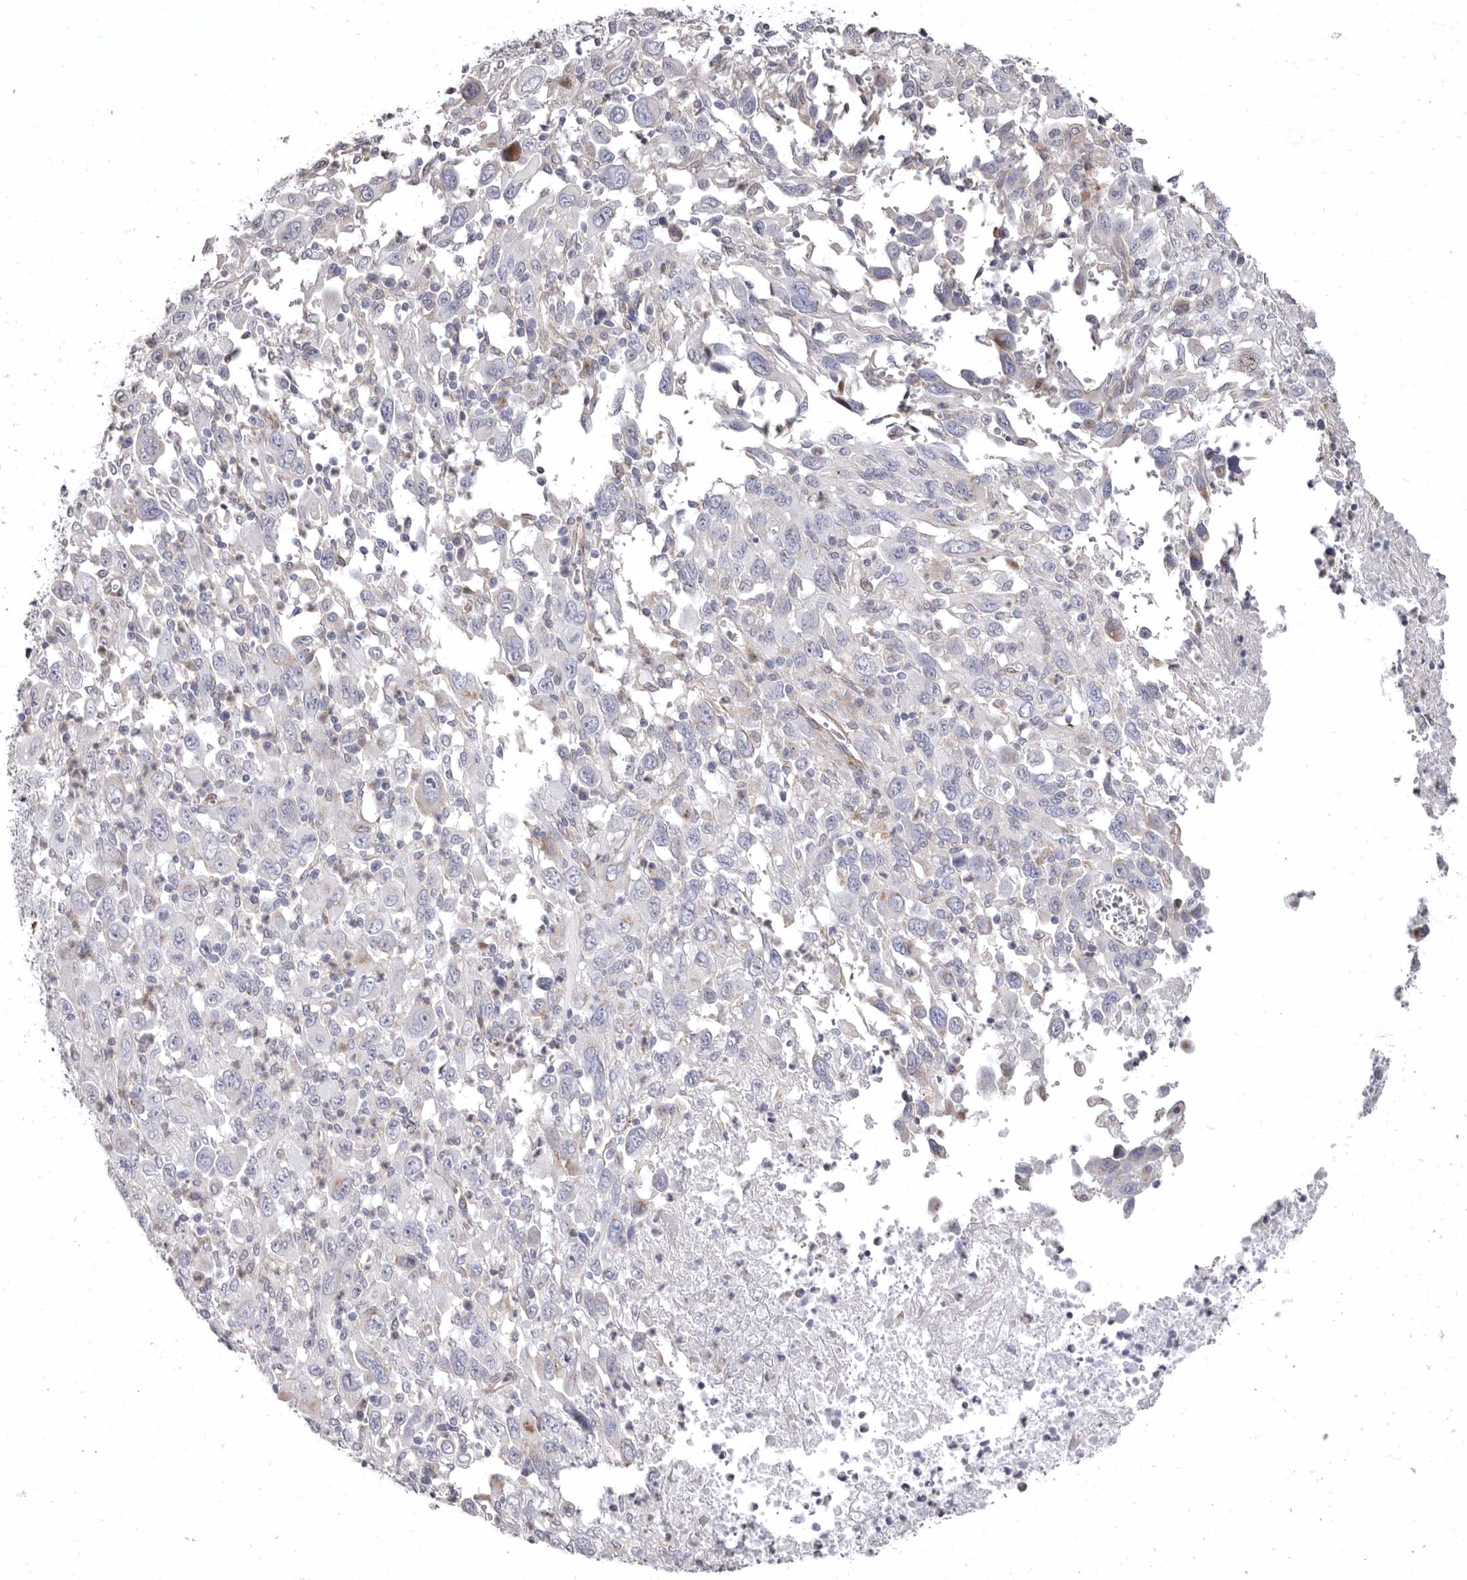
{"staining": {"intensity": "negative", "quantity": "none", "location": "none"}, "tissue": "melanoma", "cell_type": "Tumor cells", "image_type": "cancer", "snomed": [{"axis": "morphology", "description": "Malignant melanoma, Metastatic site"}, {"axis": "topography", "description": "Skin"}], "caption": "Tumor cells are negative for brown protein staining in melanoma. Brightfield microscopy of immunohistochemistry stained with DAB (3,3'-diaminobenzidine) (brown) and hematoxylin (blue), captured at high magnification.", "gene": "AIDA", "patient": {"sex": "female", "age": 56}}